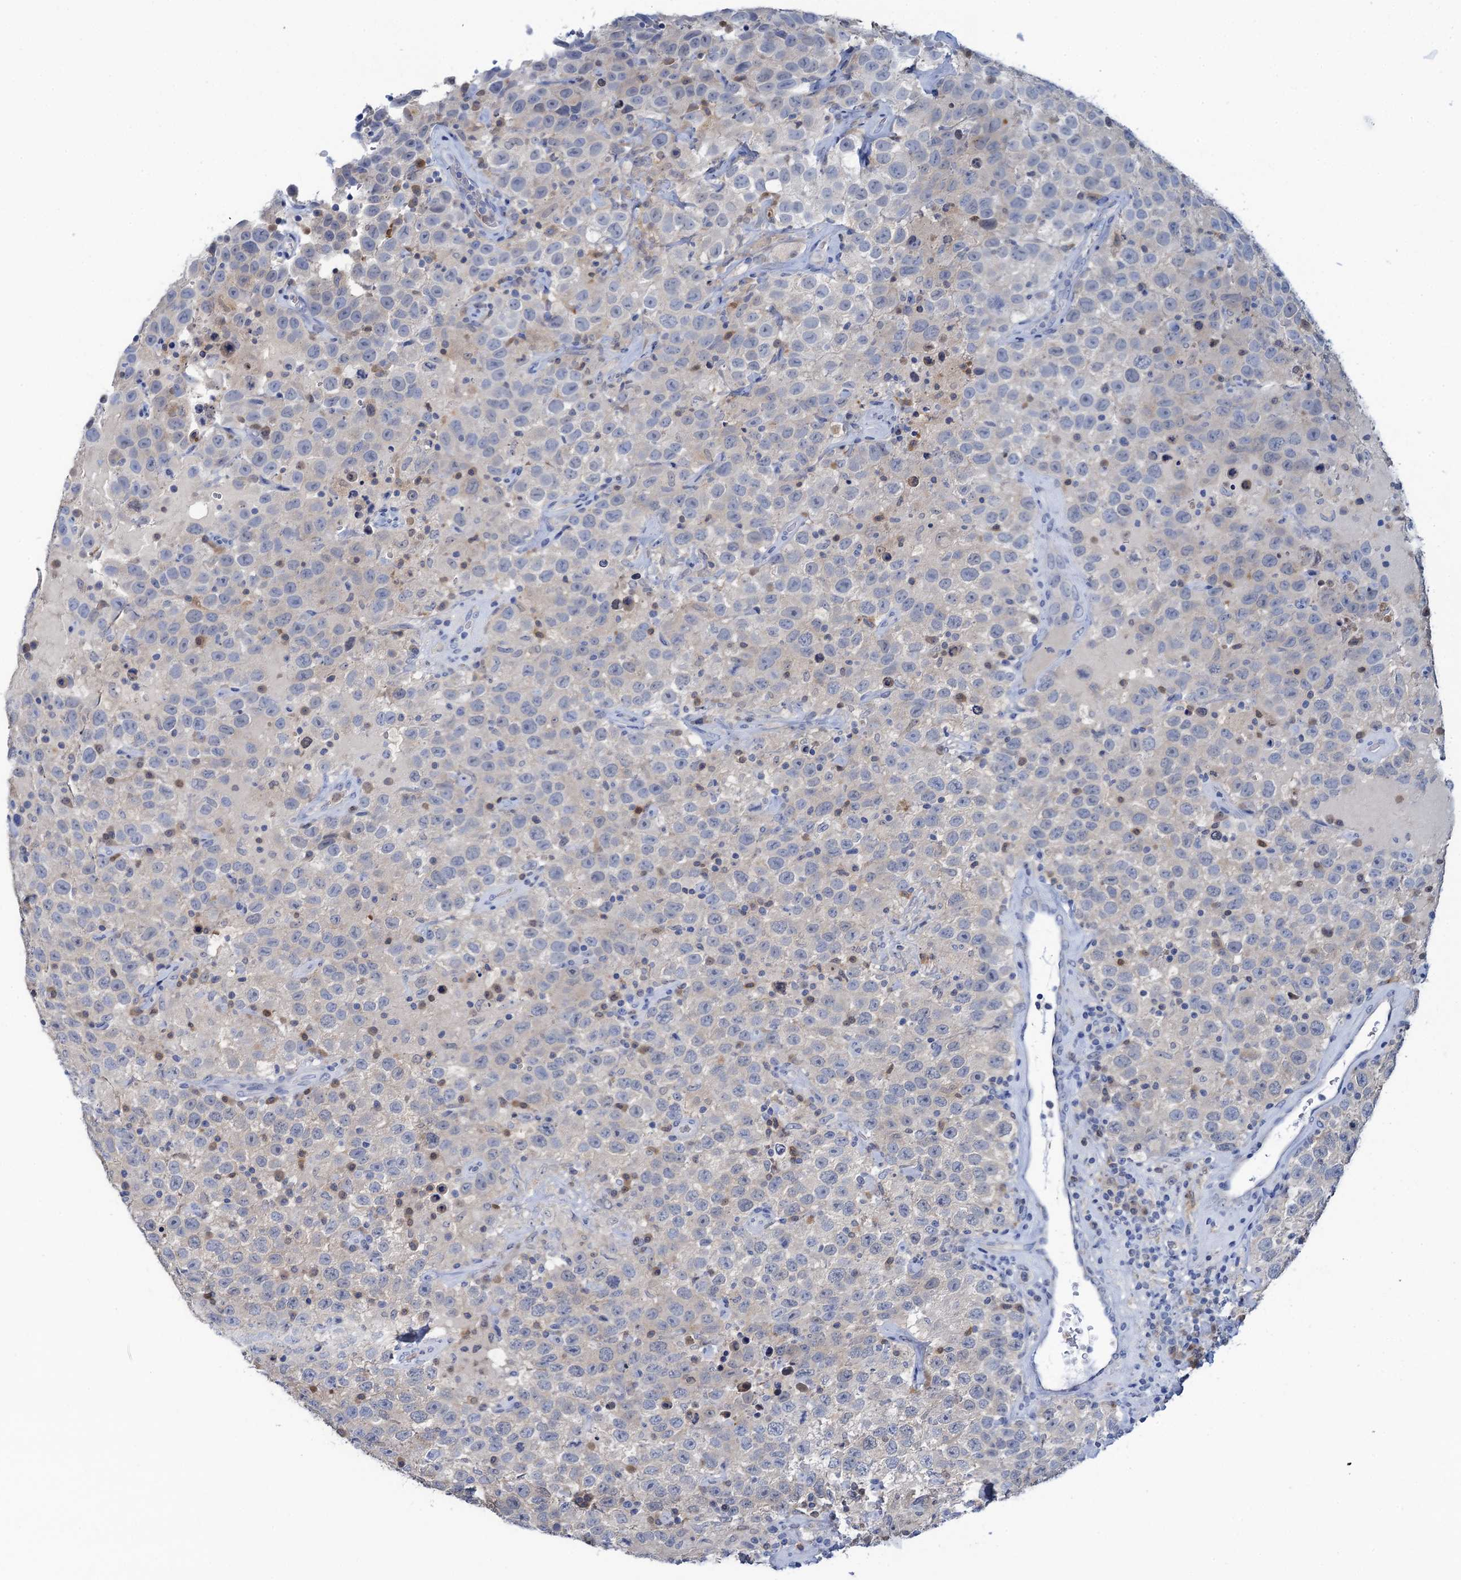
{"staining": {"intensity": "negative", "quantity": "none", "location": "none"}, "tissue": "testis cancer", "cell_type": "Tumor cells", "image_type": "cancer", "snomed": [{"axis": "morphology", "description": "Seminoma, NOS"}, {"axis": "topography", "description": "Testis"}], "caption": "Photomicrograph shows no significant protein expression in tumor cells of testis cancer (seminoma).", "gene": "FAH", "patient": {"sex": "male", "age": 41}}